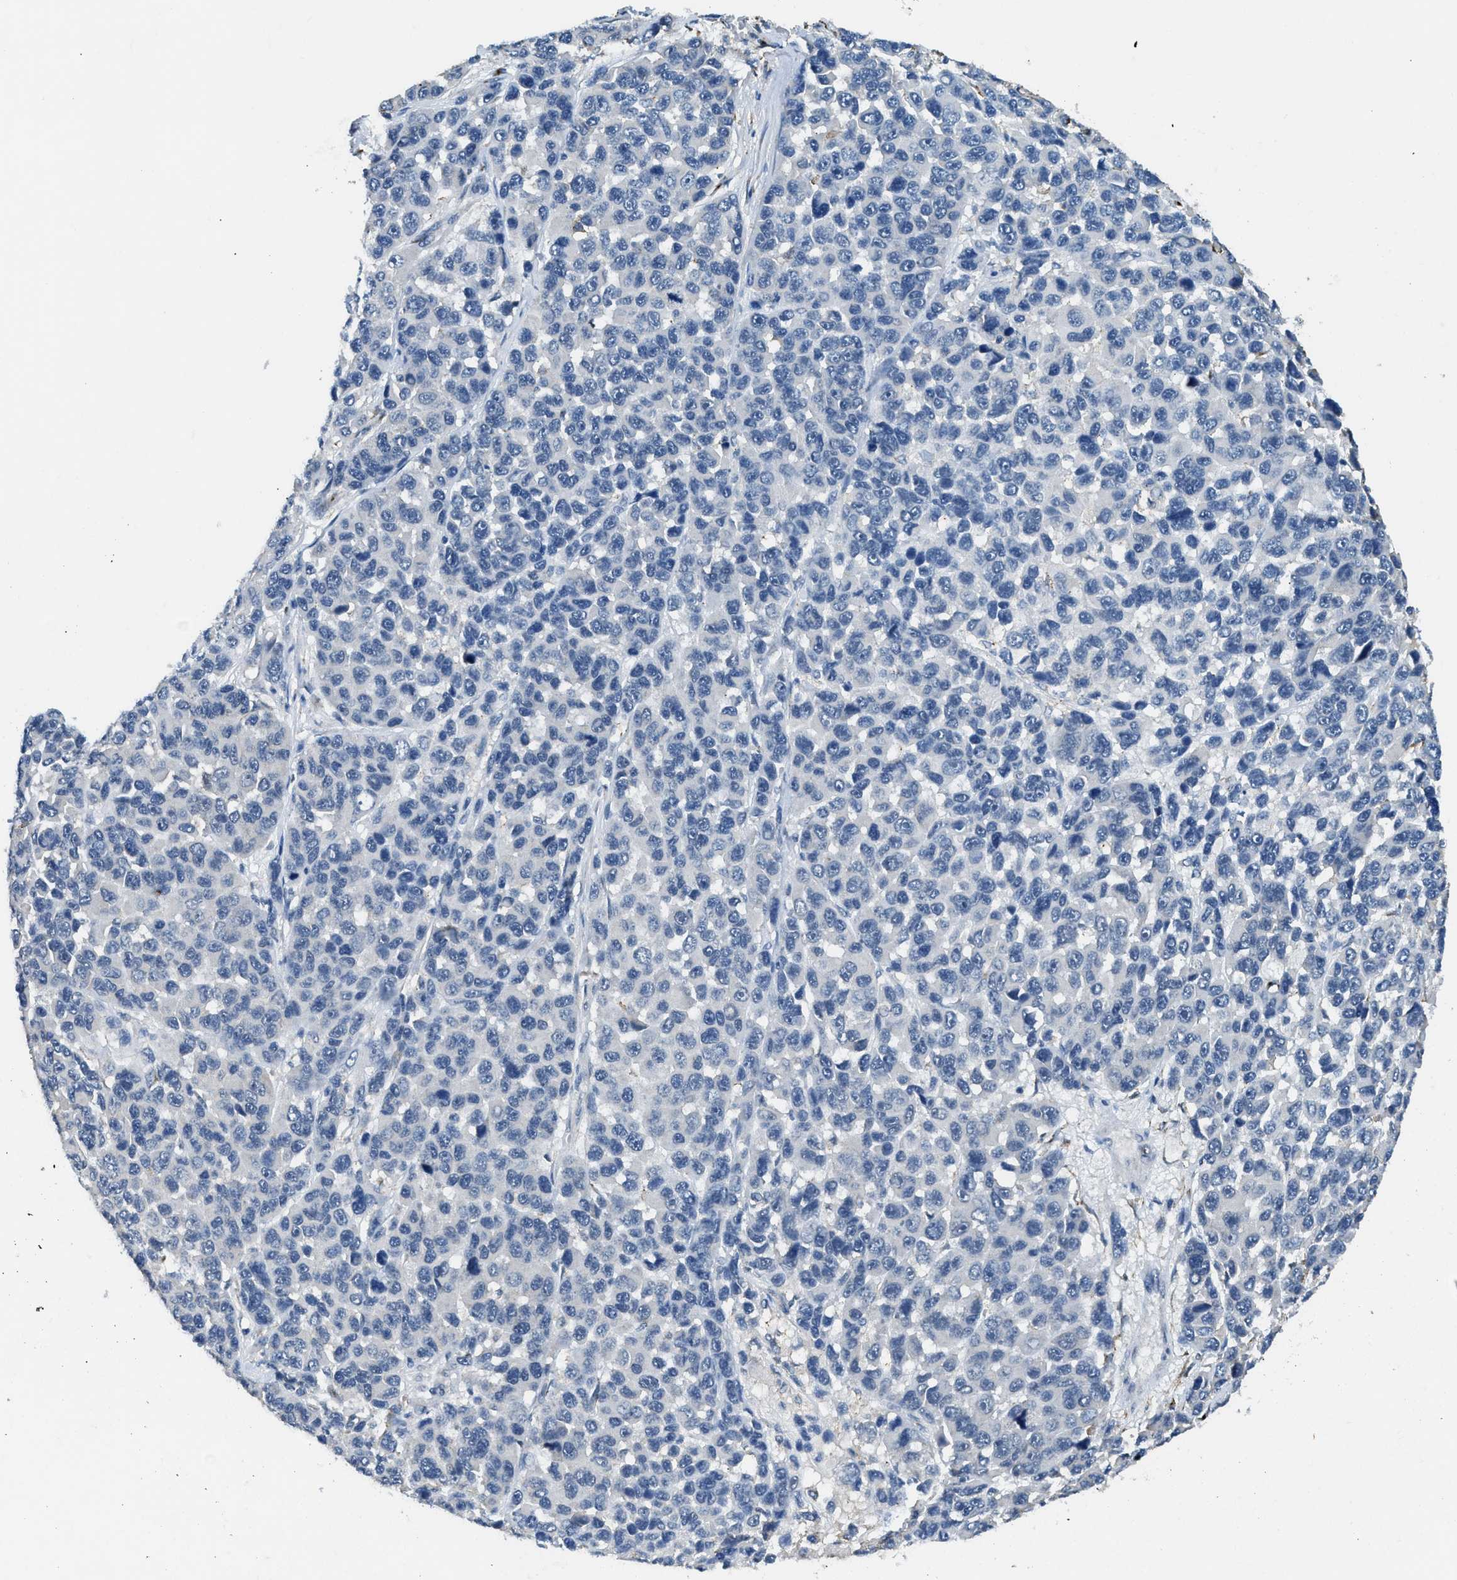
{"staining": {"intensity": "negative", "quantity": "none", "location": "none"}, "tissue": "melanoma", "cell_type": "Tumor cells", "image_type": "cancer", "snomed": [{"axis": "morphology", "description": "Malignant melanoma, NOS"}, {"axis": "topography", "description": "Skin"}], "caption": "A high-resolution histopathology image shows IHC staining of malignant melanoma, which exhibits no significant positivity in tumor cells. The staining is performed using DAB brown chromogen with nuclei counter-stained in using hematoxylin.", "gene": "LRP1", "patient": {"sex": "male", "age": 53}}